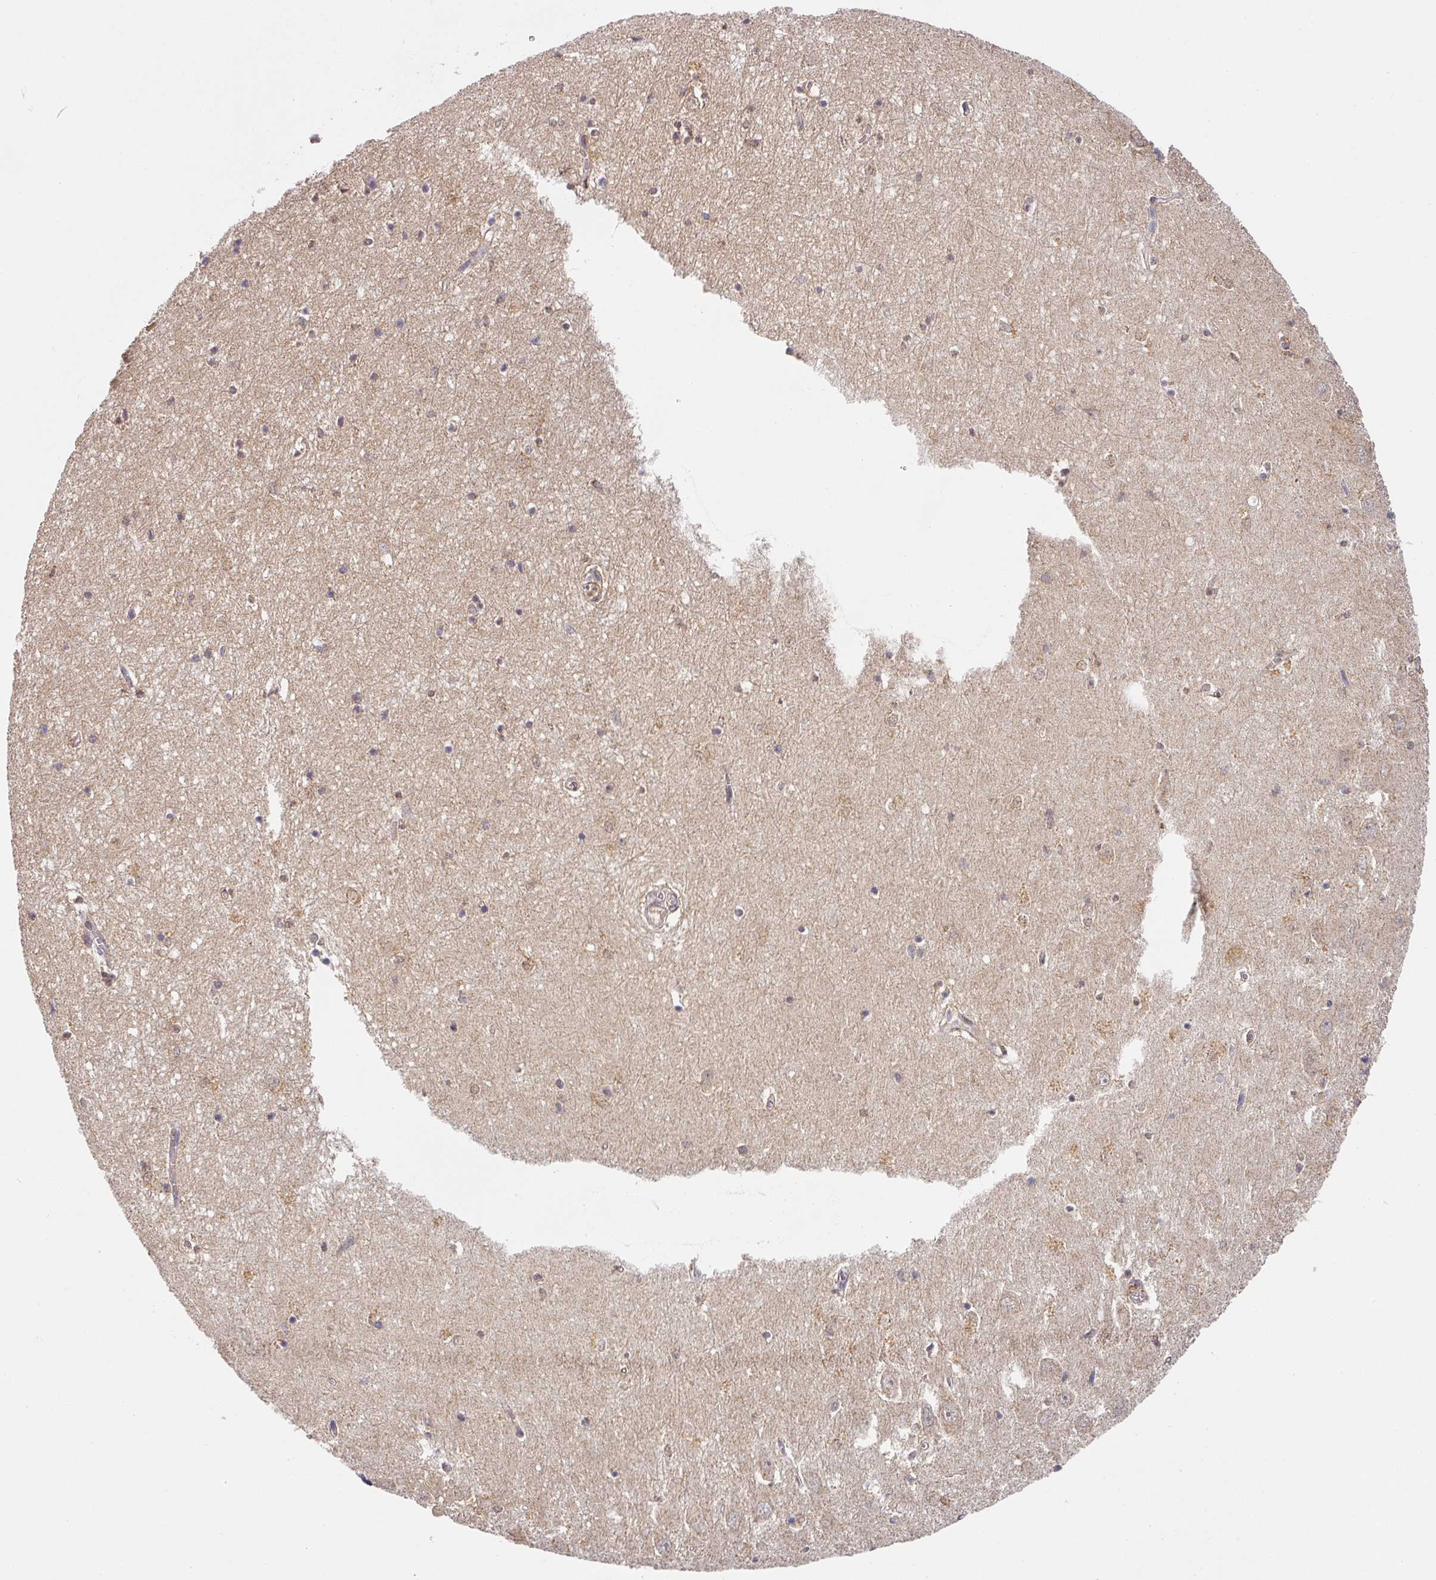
{"staining": {"intensity": "negative", "quantity": "none", "location": "none"}, "tissue": "hippocampus", "cell_type": "Glial cells", "image_type": "normal", "snomed": [{"axis": "morphology", "description": "Normal tissue, NOS"}, {"axis": "topography", "description": "Hippocampus"}], "caption": "Hippocampus stained for a protein using immunohistochemistry (IHC) reveals no staining glial cells.", "gene": "EXTL3", "patient": {"sex": "female", "age": 64}}